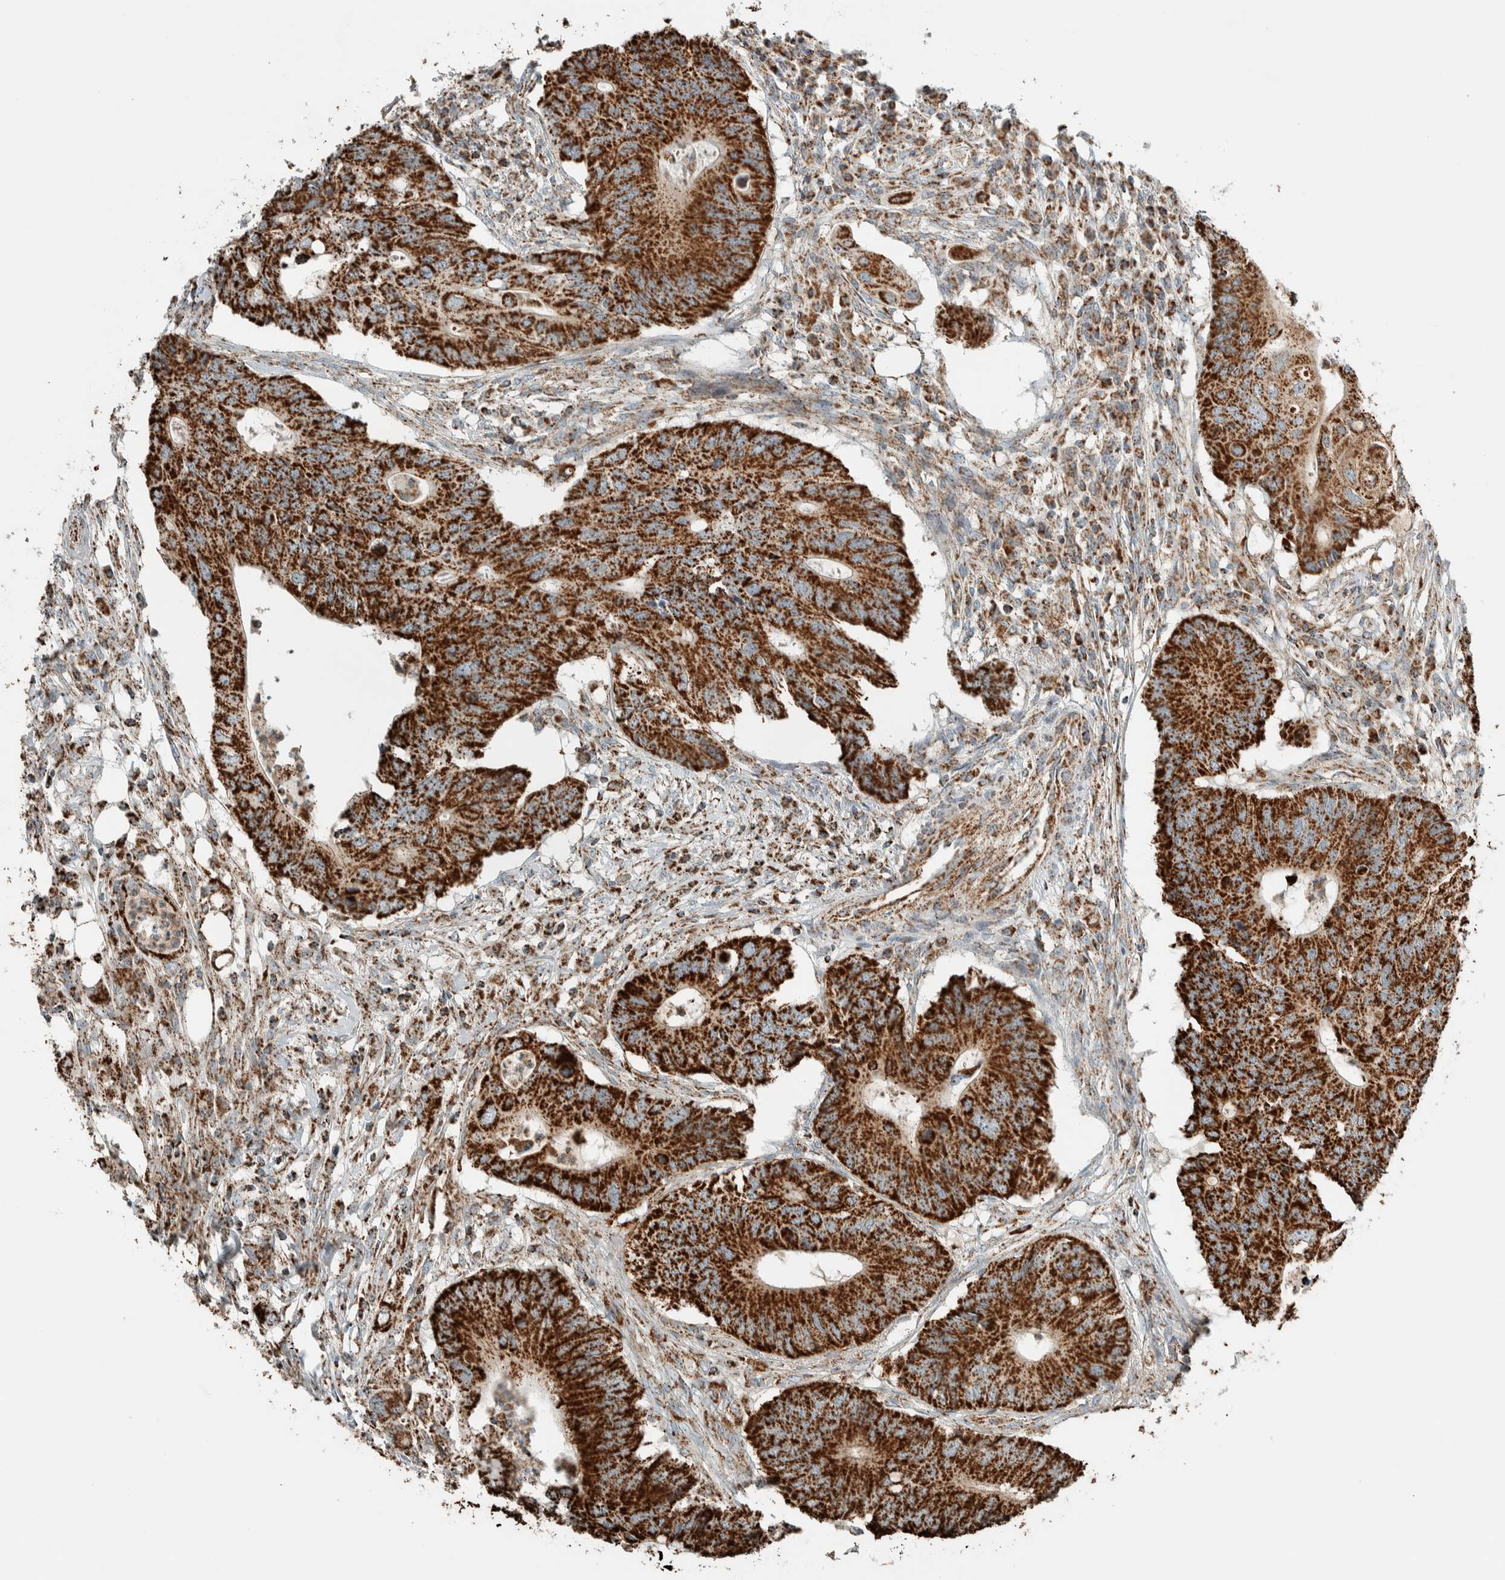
{"staining": {"intensity": "strong", "quantity": ">75%", "location": "cytoplasmic/membranous"}, "tissue": "colorectal cancer", "cell_type": "Tumor cells", "image_type": "cancer", "snomed": [{"axis": "morphology", "description": "Adenocarcinoma, NOS"}, {"axis": "topography", "description": "Colon"}], "caption": "Immunohistochemical staining of adenocarcinoma (colorectal) exhibits high levels of strong cytoplasmic/membranous staining in approximately >75% of tumor cells.", "gene": "ZNF454", "patient": {"sex": "male", "age": 71}}